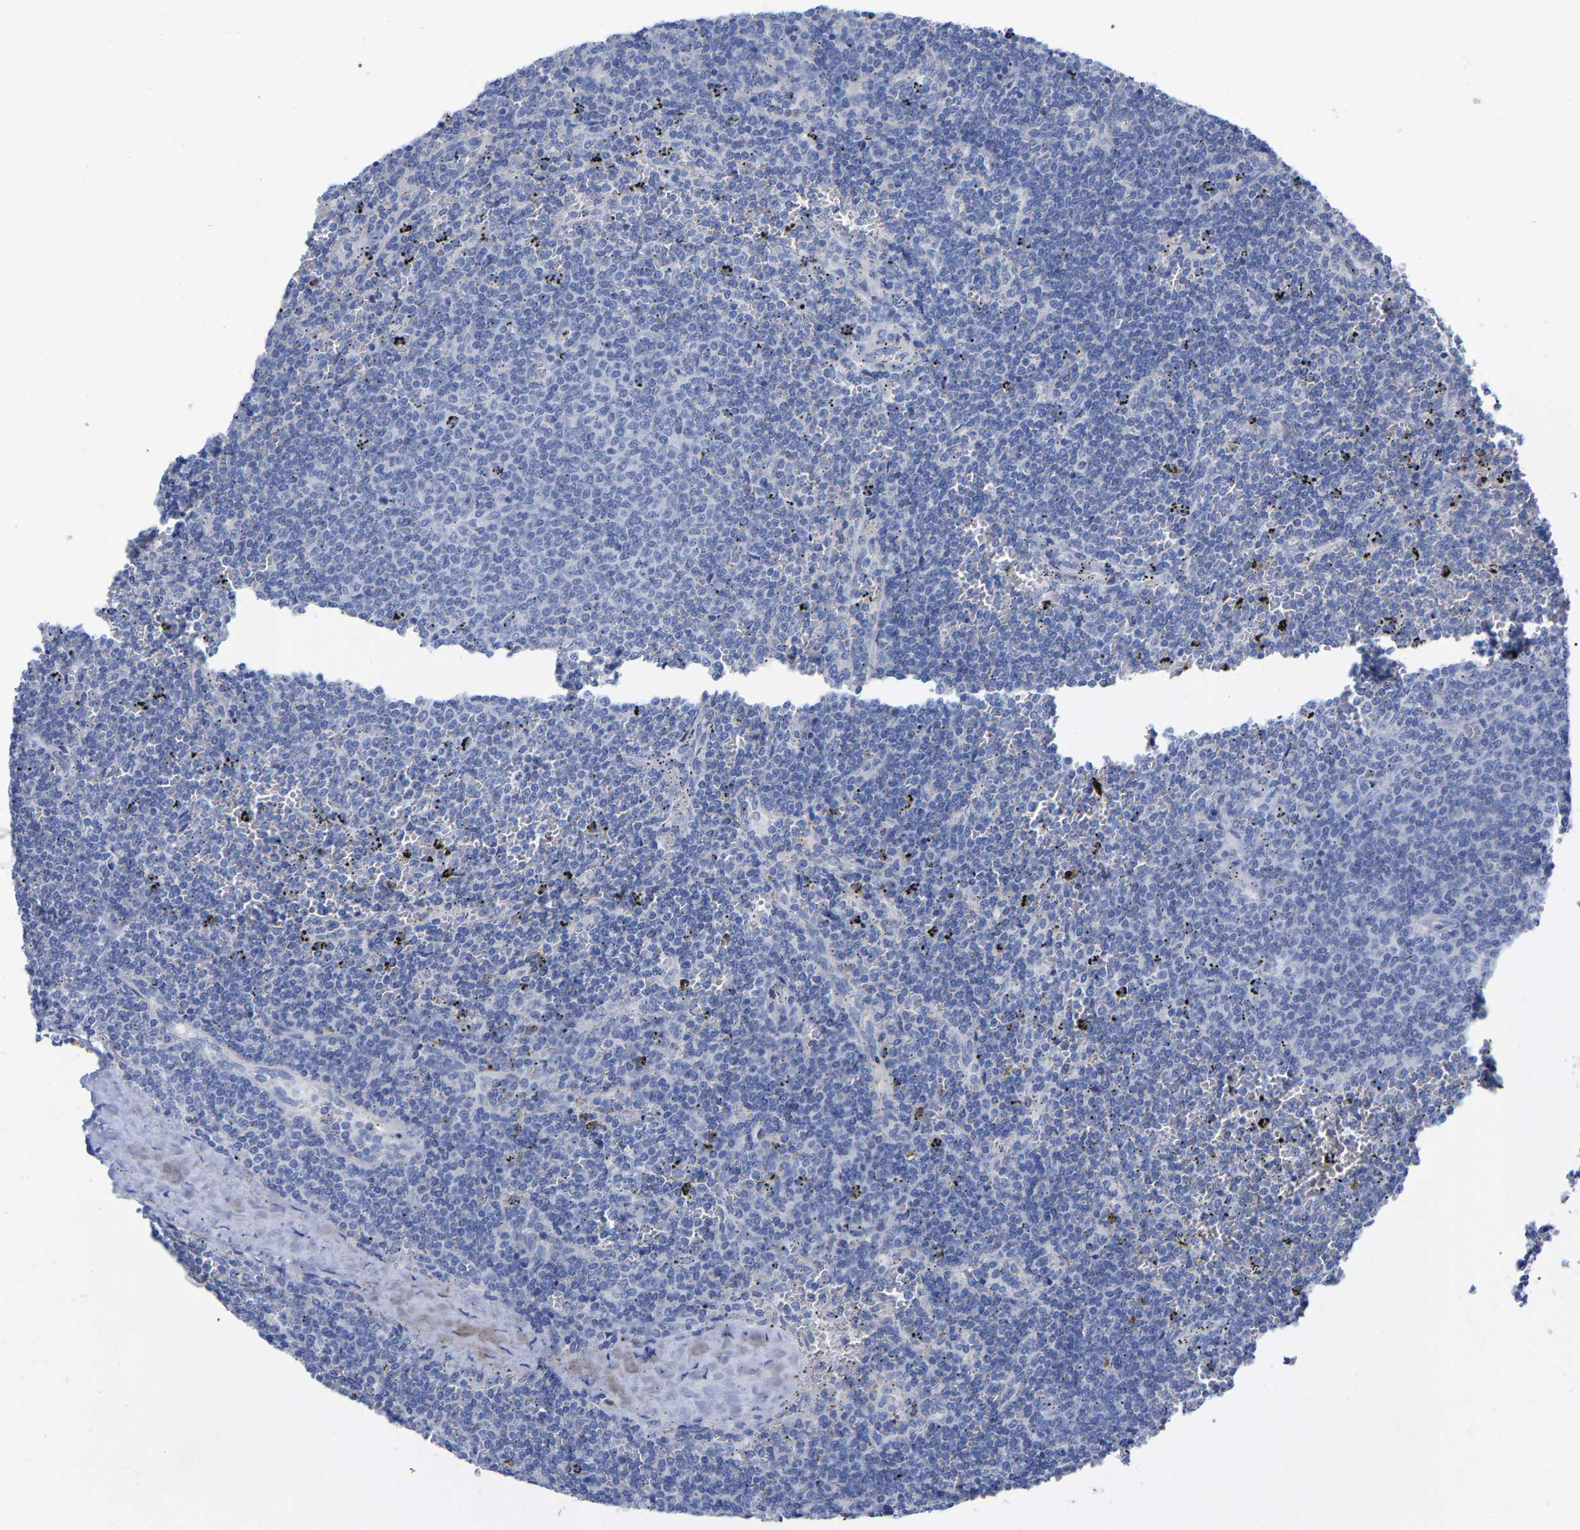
{"staining": {"intensity": "negative", "quantity": "none", "location": "none"}, "tissue": "lymphoma", "cell_type": "Tumor cells", "image_type": "cancer", "snomed": [{"axis": "morphology", "description": "Malignant lymphoma, non-Hodgkin's type, Low grade"}, {"axis": "topography", "description": "Spleen"}], "caption": "Tumor cells are negative for protein expression in human malignant lymphoma, non-Hodgkin's type (low-grade).", "gene": "HAPLN1", "patient": {"sex": "female", "age": 50}}